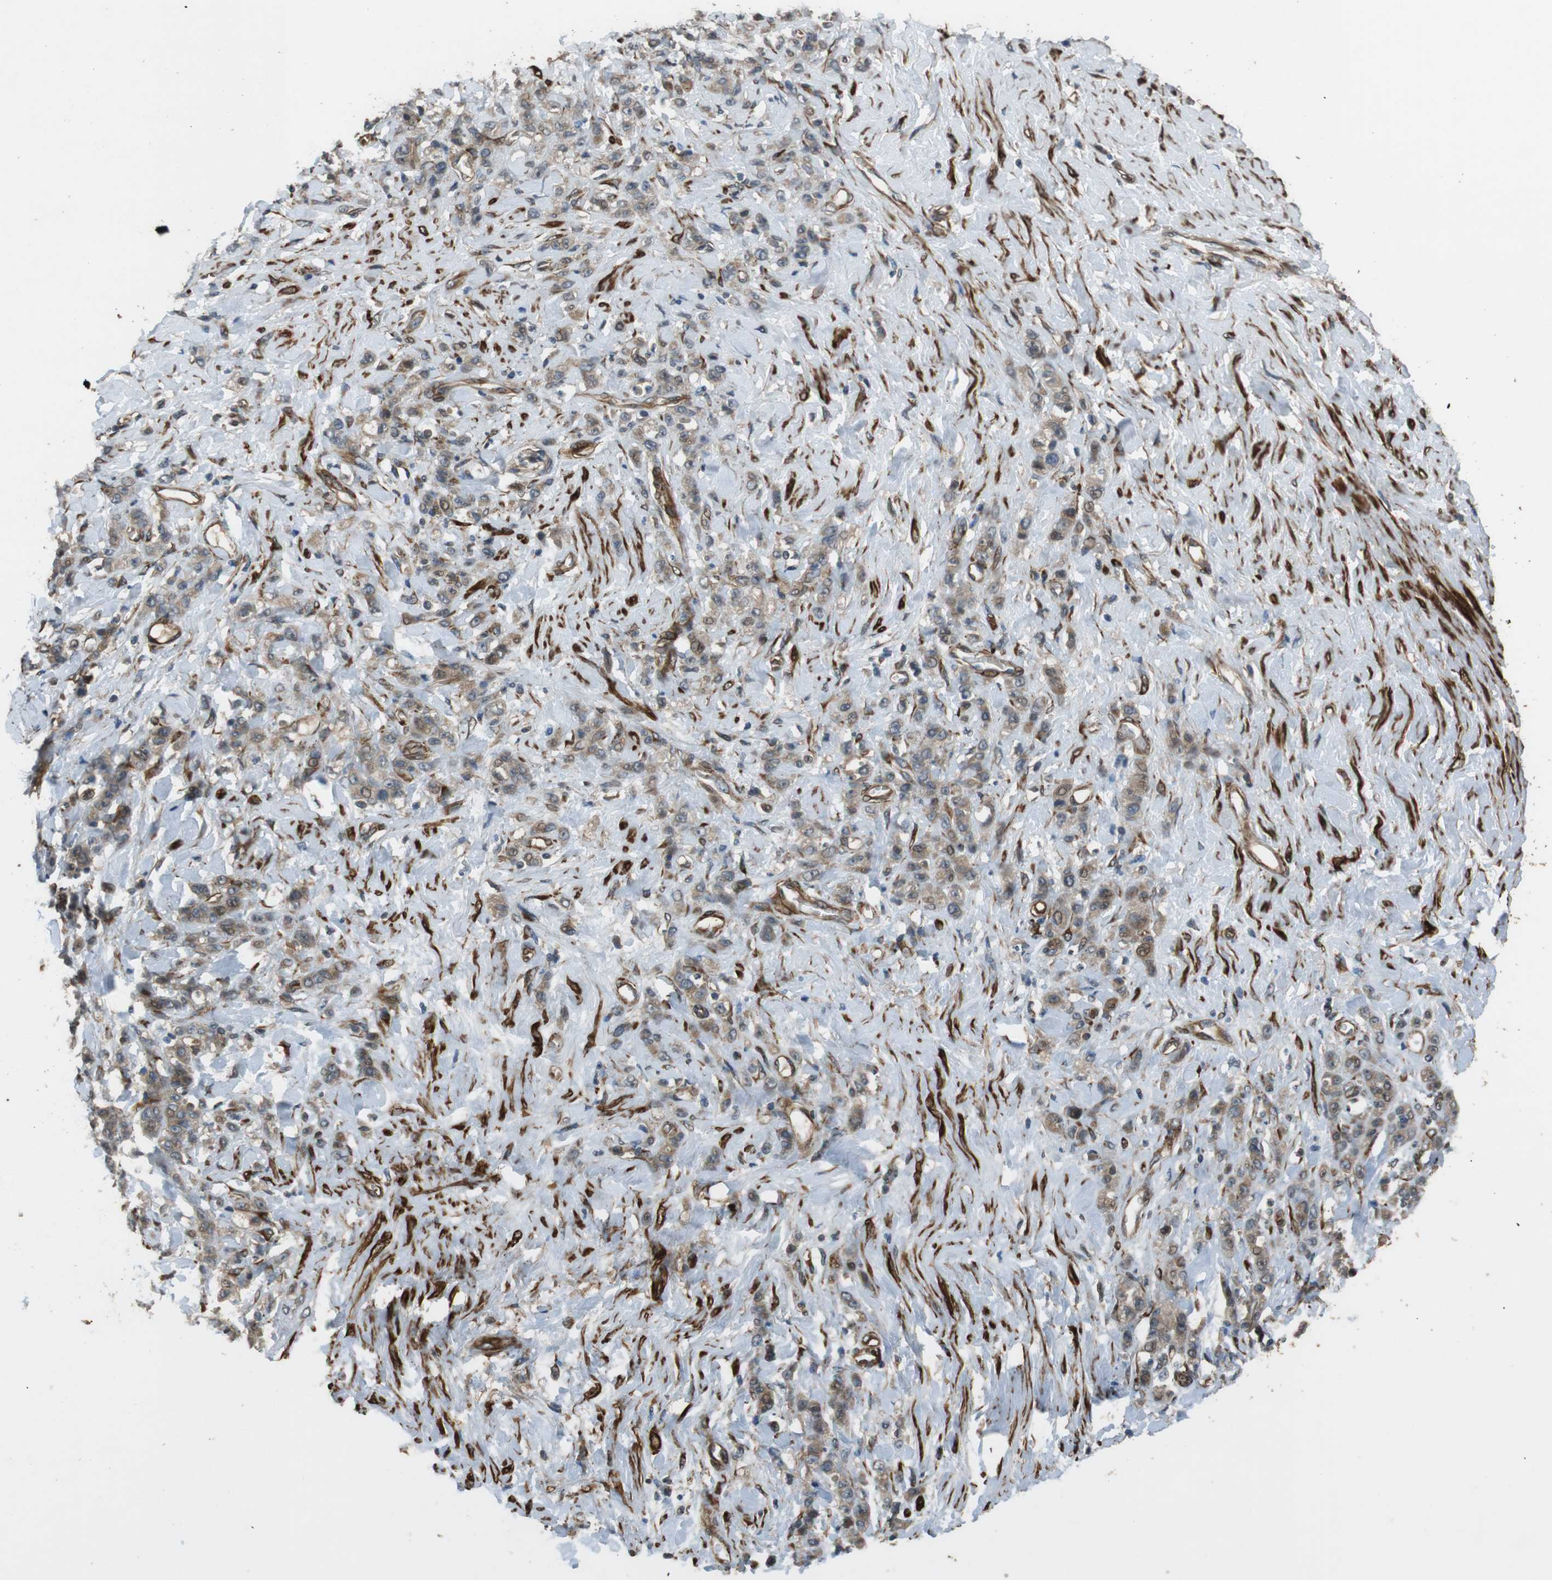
{"staining": {"intensity": "moderate", "quantity": ">75%", "location": "cytoplasmic/membranous"}, "tissue": "stomach cancer", "cell_type": "Tumor cells", "image_type": "cancer", "snomed": [{"axis": "morphology", "description": "Adenocarcinoma, NOS"}, {"axis": "topography", "description": "Stomach"}], "caption": "A medium amount of moderate cytoplasmic/membranous positivity is identified in approximately >75% of tumor cells in adenocarcinoma (stomach) tissue. (brown staining indicates protein expression, while blue staining denotes nuclei).", "gene": "MSRB3", "patient": {"sex": "male", "age": 82}}